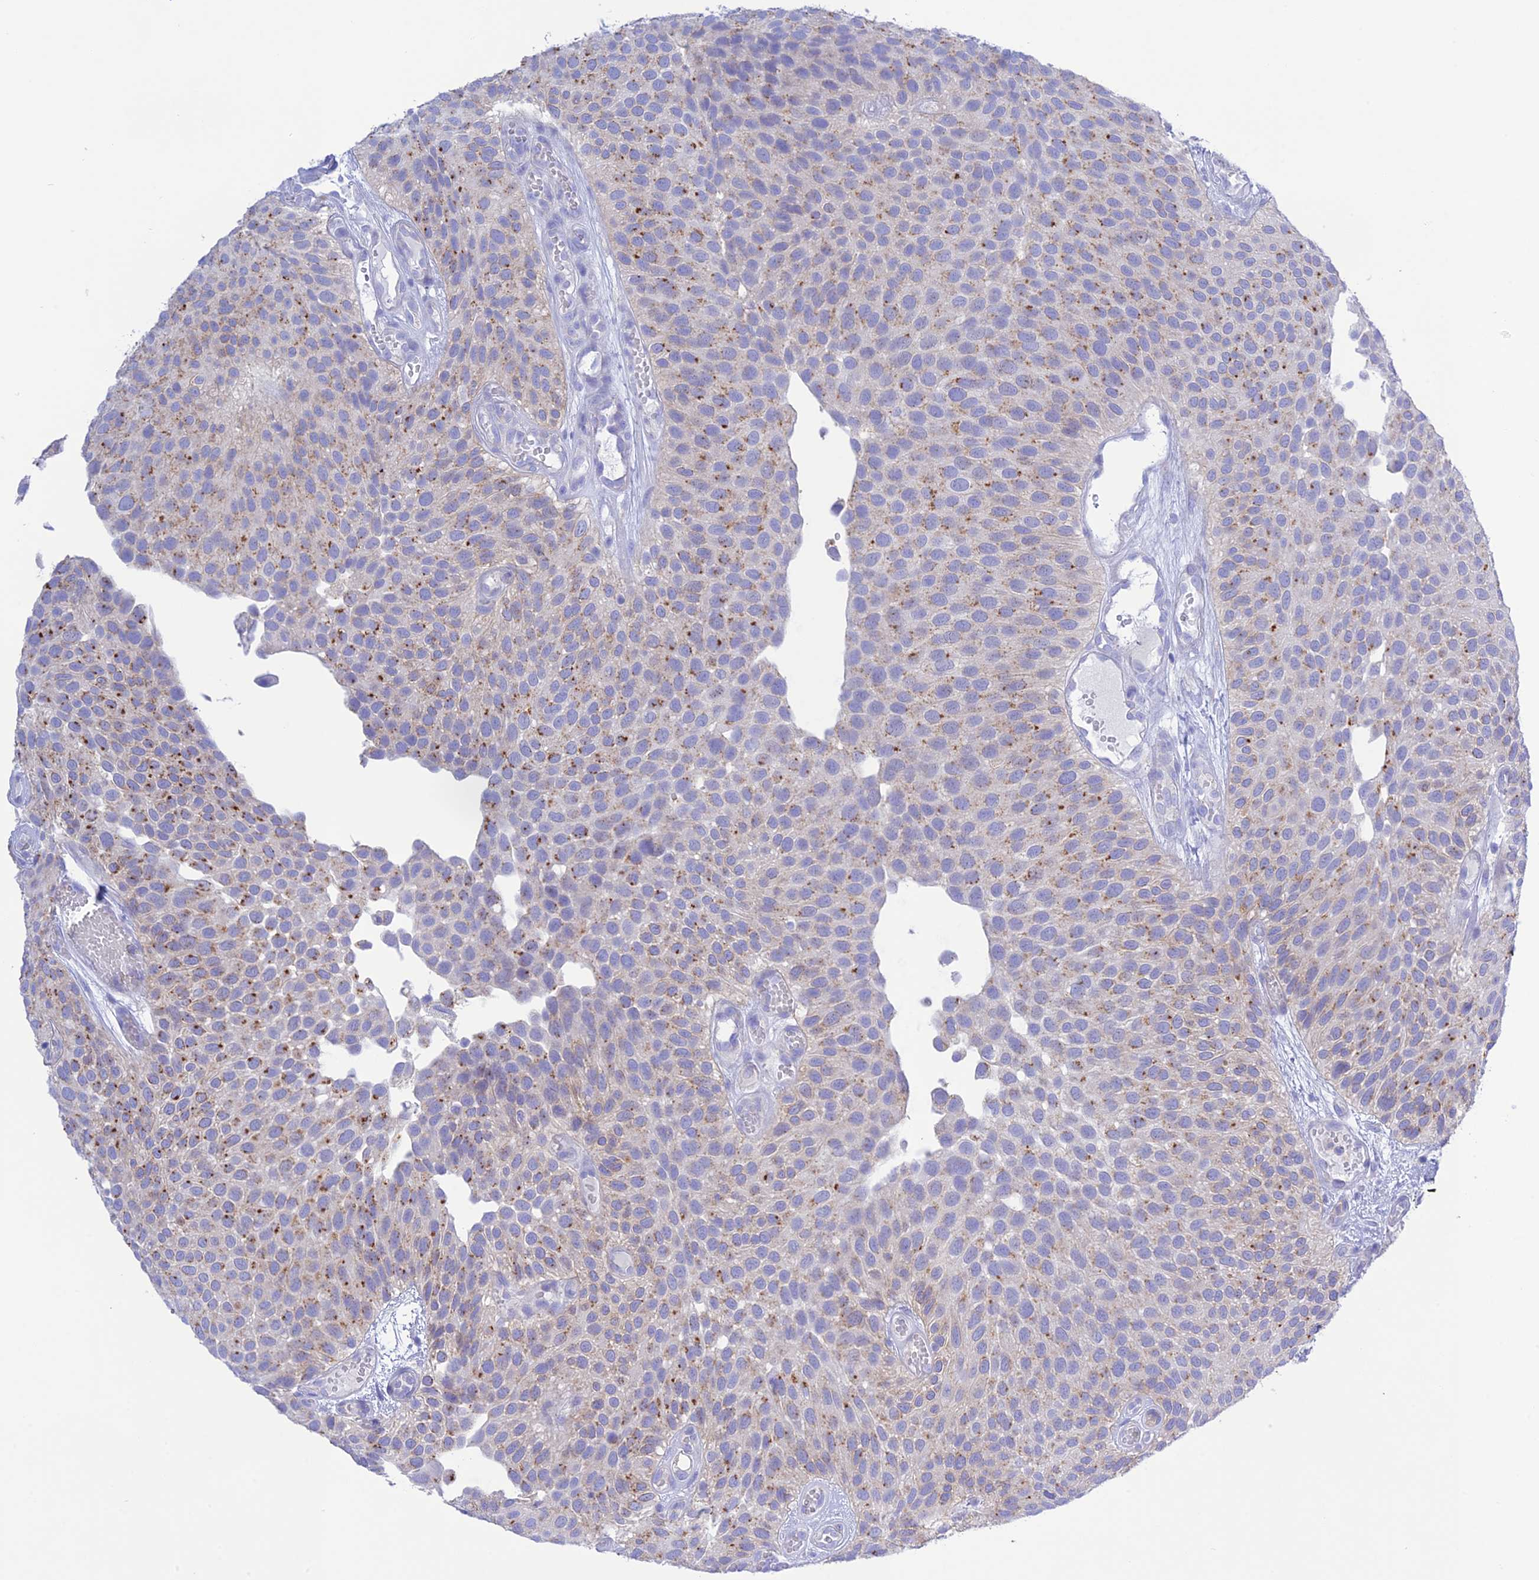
{"staining": {"intensity": "moderate", "quantity": "25%-75%", "location": "cytoplasmic/membranous"}, "tissue": "urothelial cancer", "cell_type": "Tumor cells", "image_type": "cancer", "snomed": [{"axis": "morphology", "description": "Urothelial carcinoma, Low grade"}, {"axis": "topography", "description": "Urinary bladder"}], "caption": "Moderate cytoplasmic/membranous protein positivity is identified in approximately 25%-75% of tumor cells in urothelial cancer.", "gene": "CHSY3", "patient": {"sex": "male", "age": 89}}